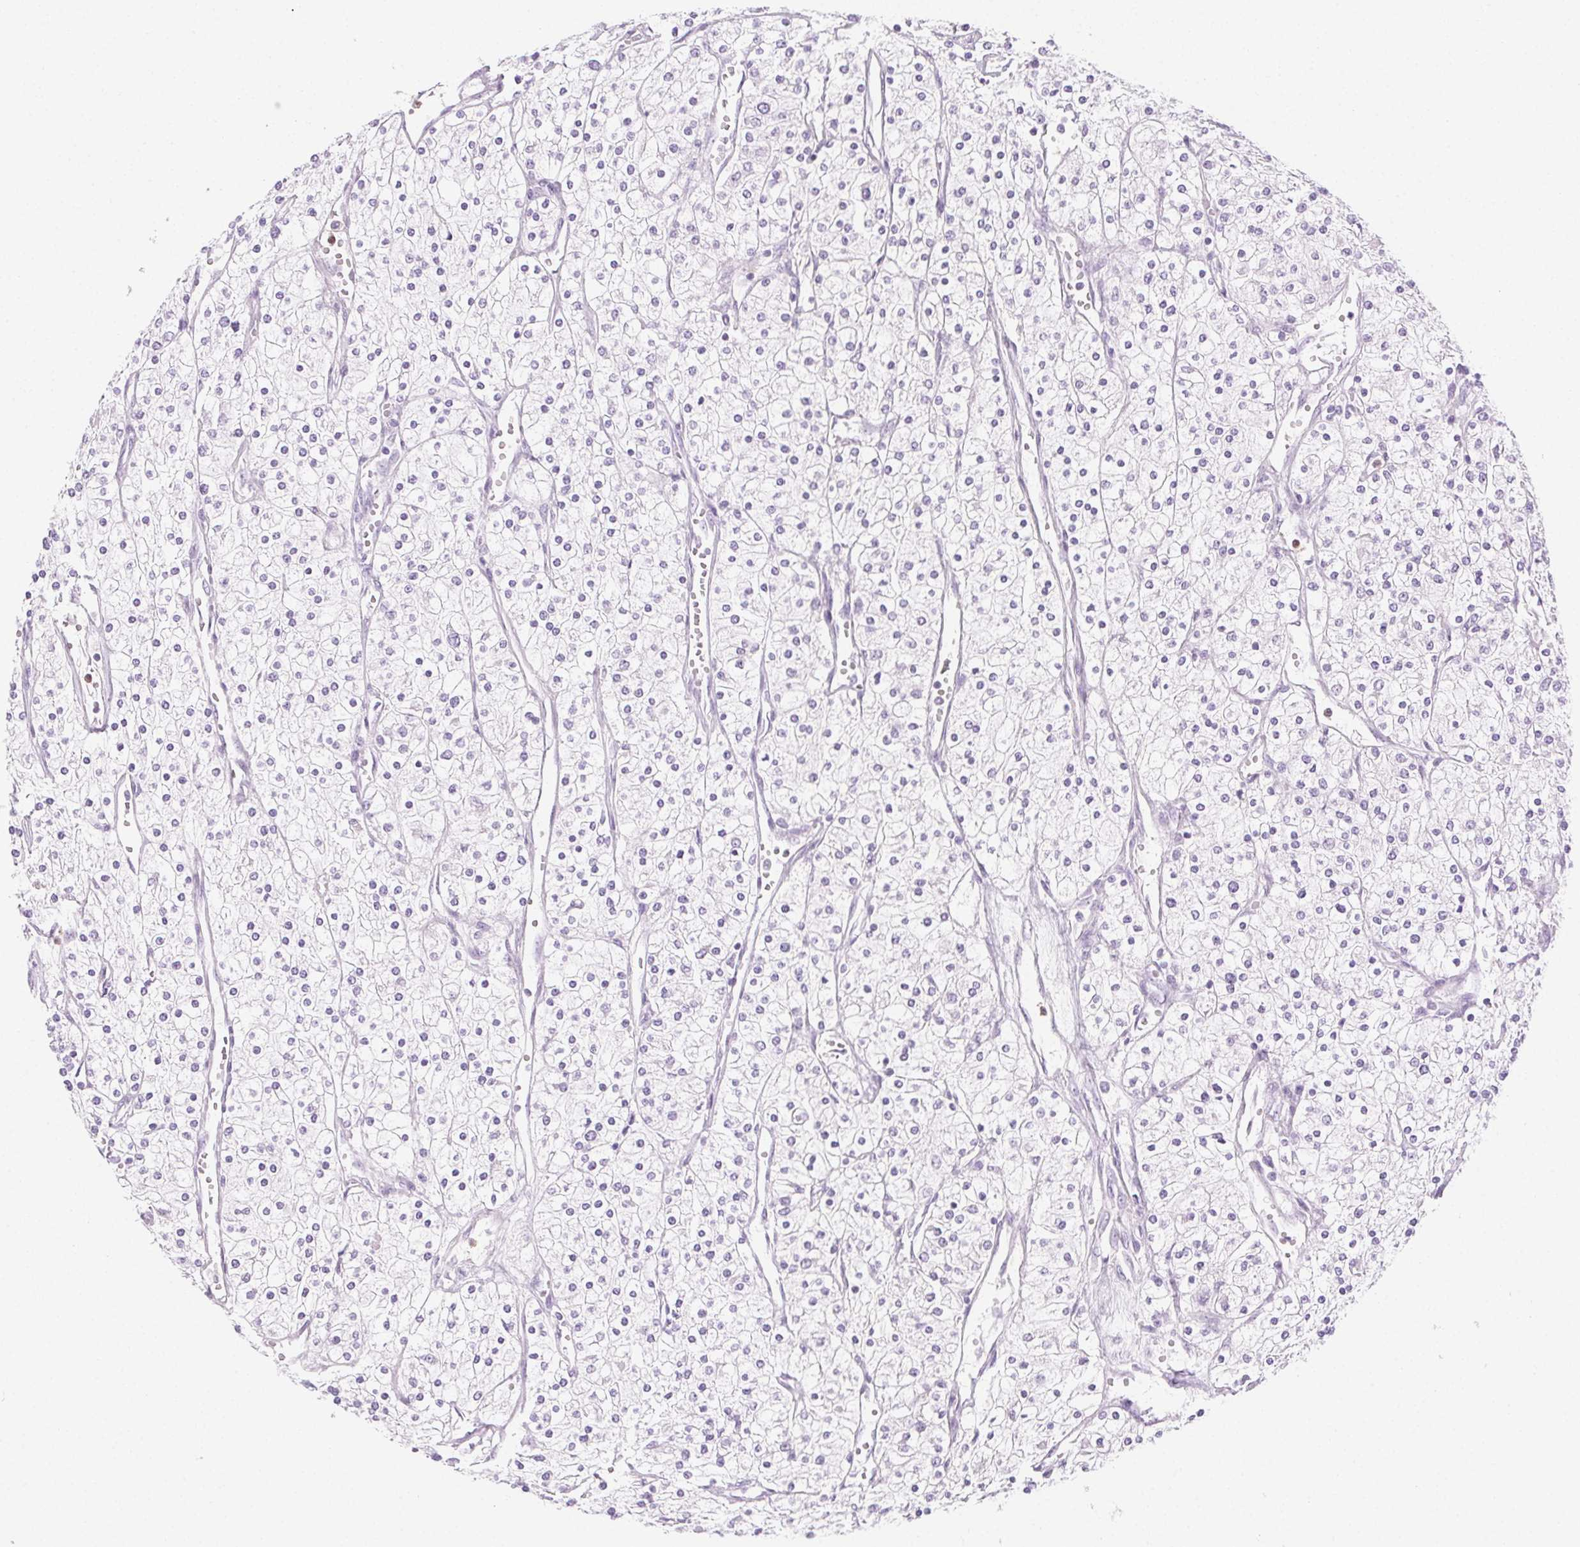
{"staining": {"intensity": "negative", "quantity": "none", "location": "none"}, "tissue": "renal cancer", "cell_type": "Tumor cells", "image_type": "cancer", "snomed": [{"axis": "morphology", "description": "Adenocarcinoma, NOS"}, {"axis": "topography", "description": "Kidney"}], "caption": "Immunohistochemistry (IHC) histopathology image of neoplastic tissue: human renal adenocarcinoma stained with DAB shows no significant protein positivity in tumor cells.", "gene": "TMEM45A", "patient": {"sex": "male", "age": 80}}